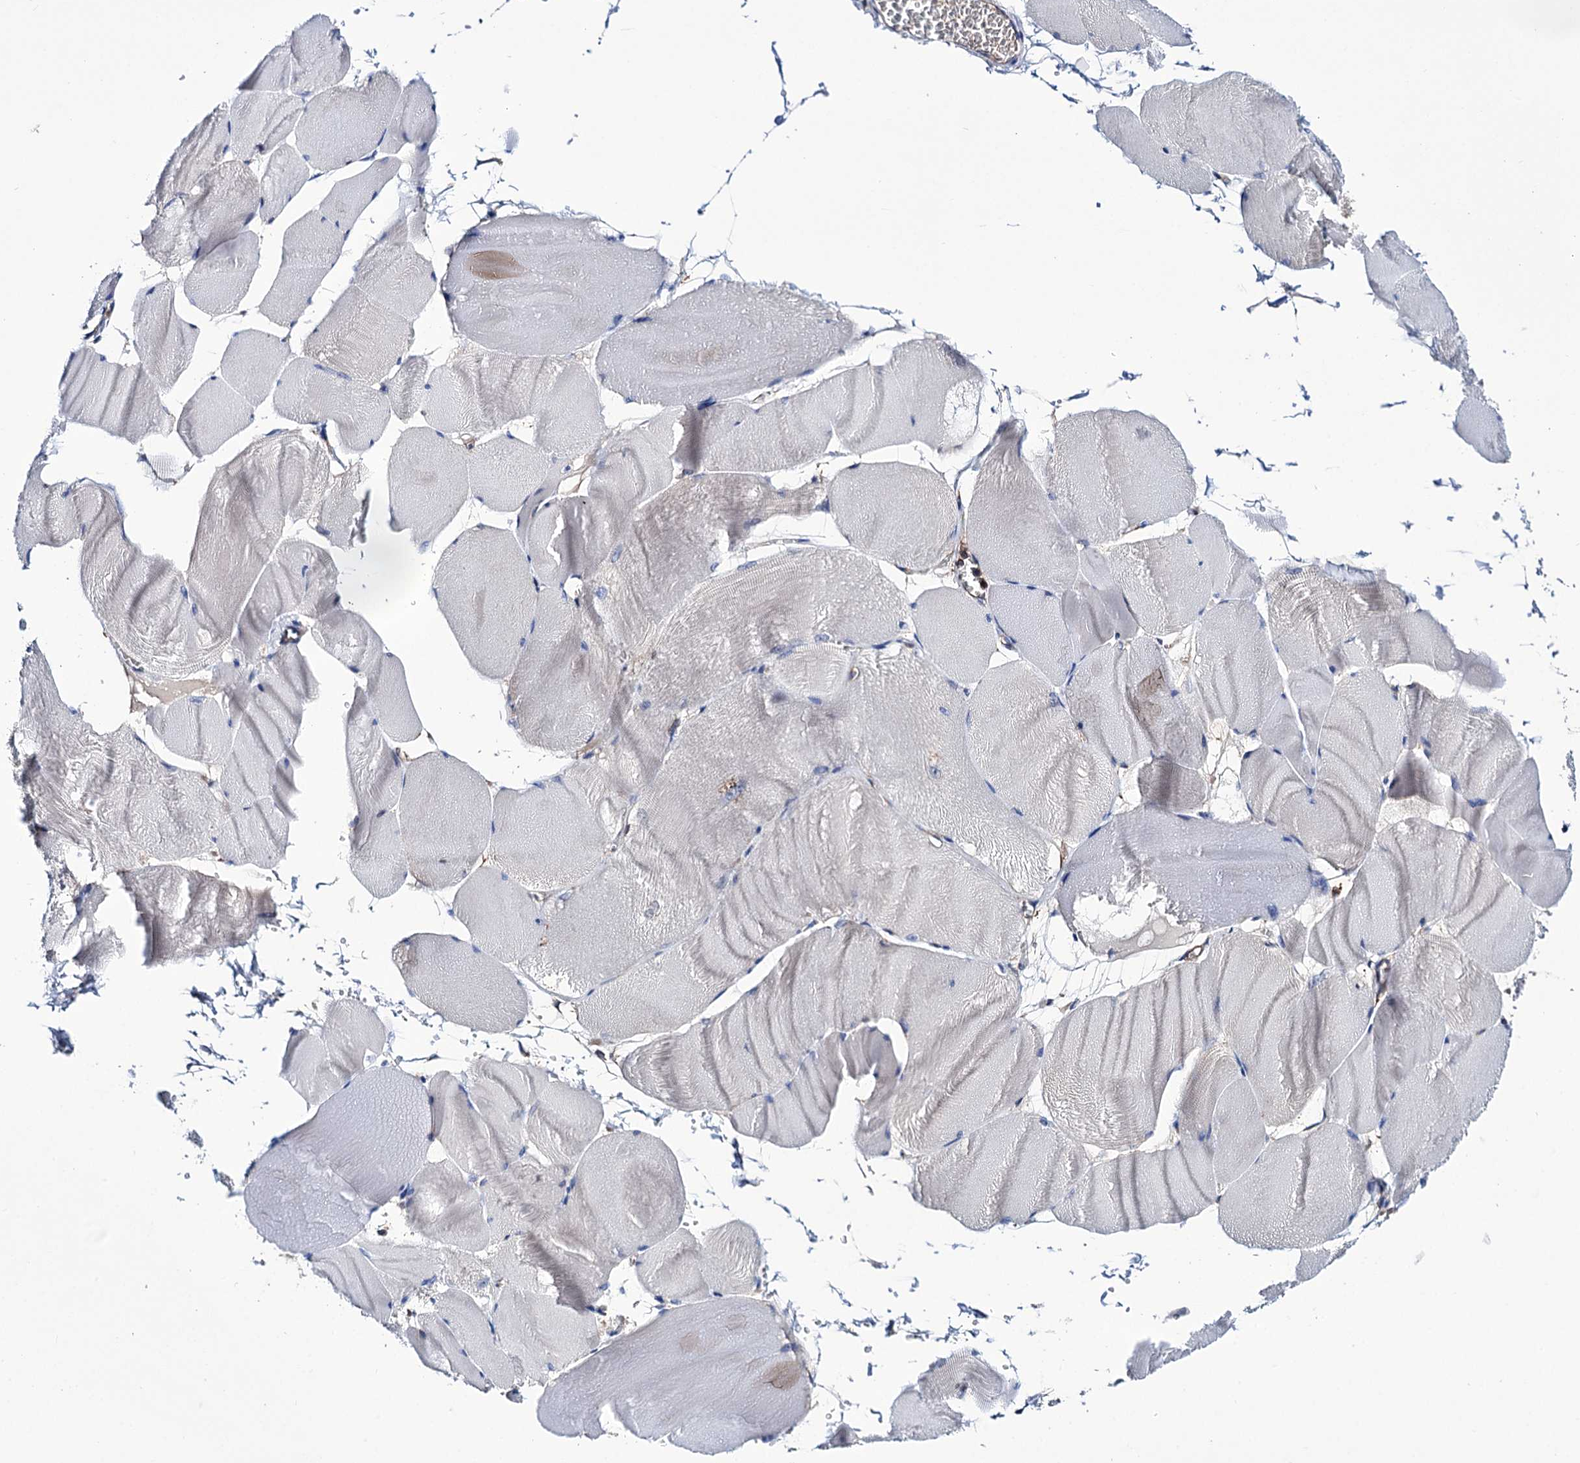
{"staining": {"intensity": "negative", "quantity": "none", "location": "none"}, "tissue": "skeletal muscle", "cell_type": "Myocytes", "image_type": "normal", "snomed": [{"axis": "morphology", "description": "Normal tissue, NOS"}, {"axis": "morphology", "description": "Basal cell carcinoma"}, {"axis": "topography", "description": "Skeletal muscle"}], "caption": "This is an IHC micrograph of unremarkable skeletal muscle. There is no positivity in myocytes.", "gene": "DEF6", "patient": {"sex": "female", "age": 64}}